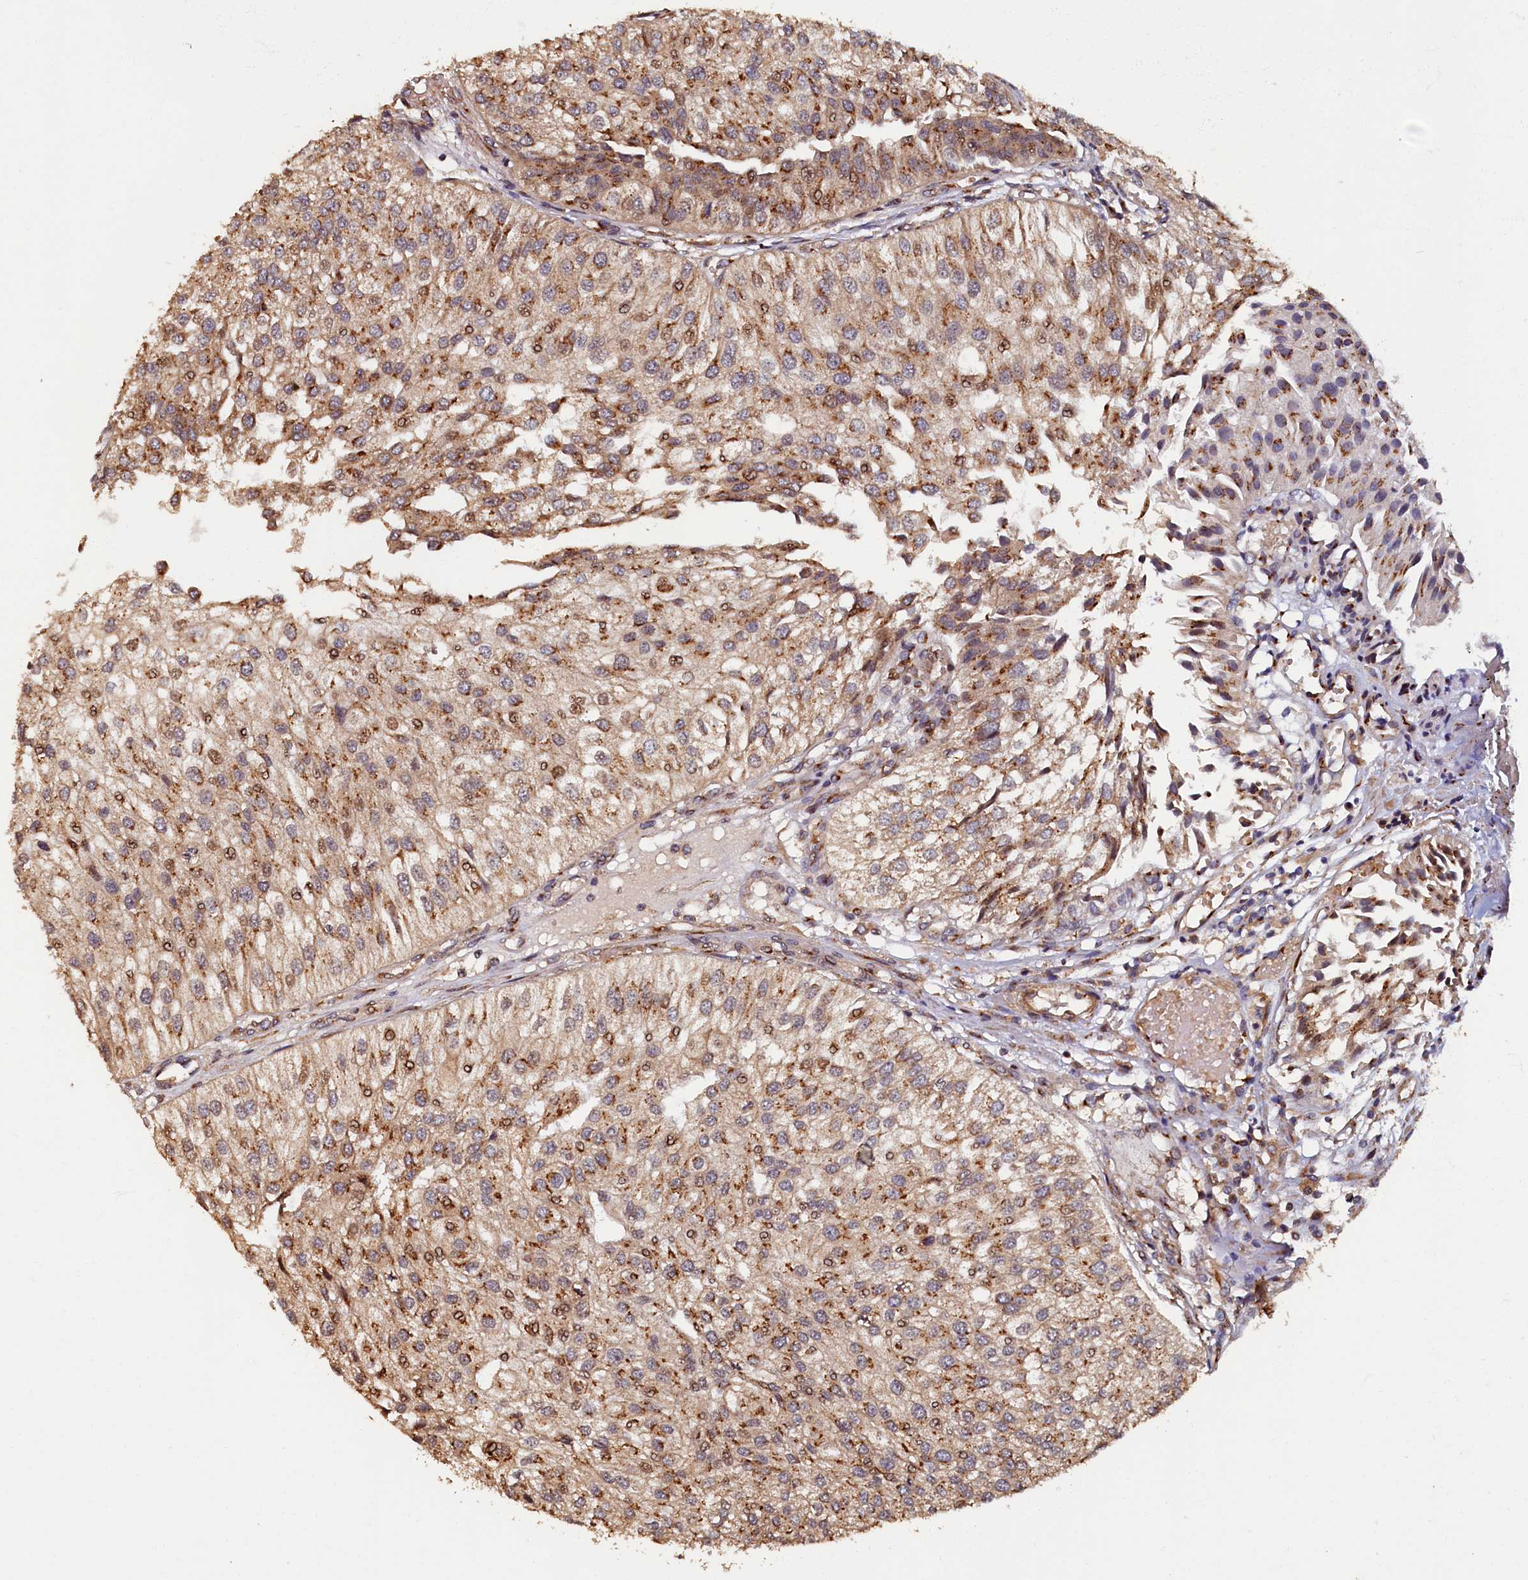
{"staining": {"intensity": "moderate", "quantity": ">75%", "location": "cytoplasmic/membranous"}, "tissue": "urothelial cancer", "cell_type": "Tumor cells", "image_type": "cancer", "snomed": [{"axis": "morphology", "description": "Urothelial carcinoma, Low grade"}, {"axis": "topography", "description": "Urinary bladder"}], "caption": "The photomicrograph demonstrates immunohistochemical staining of urothelial cancer. There is moderate cytoplasmic/membranous positivity is seen in about >75% of tumor cells.", "gene": "TMEM181", "patient": {"sex": "female", "age": 89}}